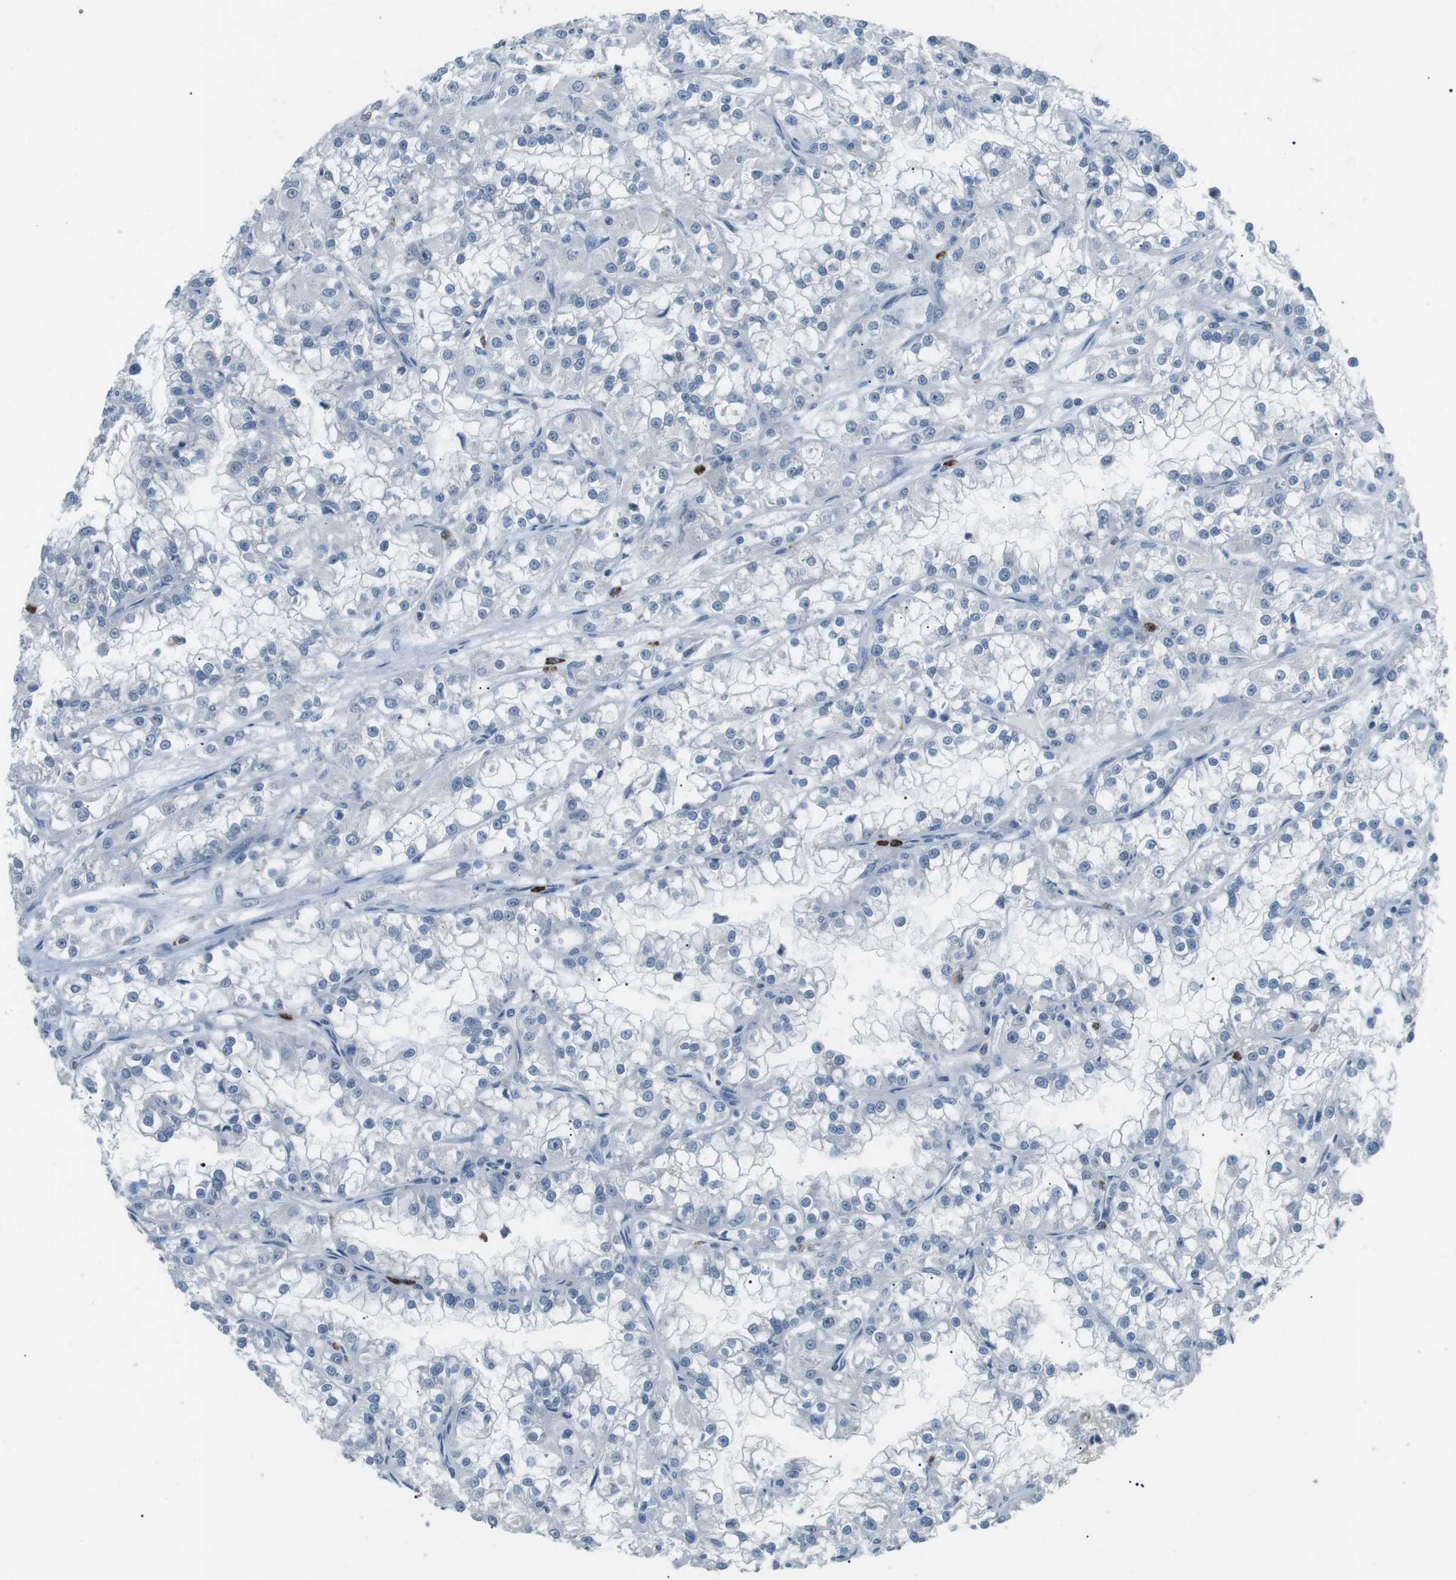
{"staining": {"intensity": "negative", "quantity": "none", "location": "none"}, "tissue": "renal cancer", "cell_type": "Tumor cells", "image_type": "cancer", "snomed": [{"axis": "morphology", "description": "Adenocarcinoma, NOS"}, {"axis": "topography", "description": "Kidney"}], "caption": "Immunohistochemistry (IHC) photomicrograph of renal cancer stained for a protein (brown), which exhibits no staining in tumor cells.", "gene": "GZMM", "patient": {"sex": "female", "age": 52}}